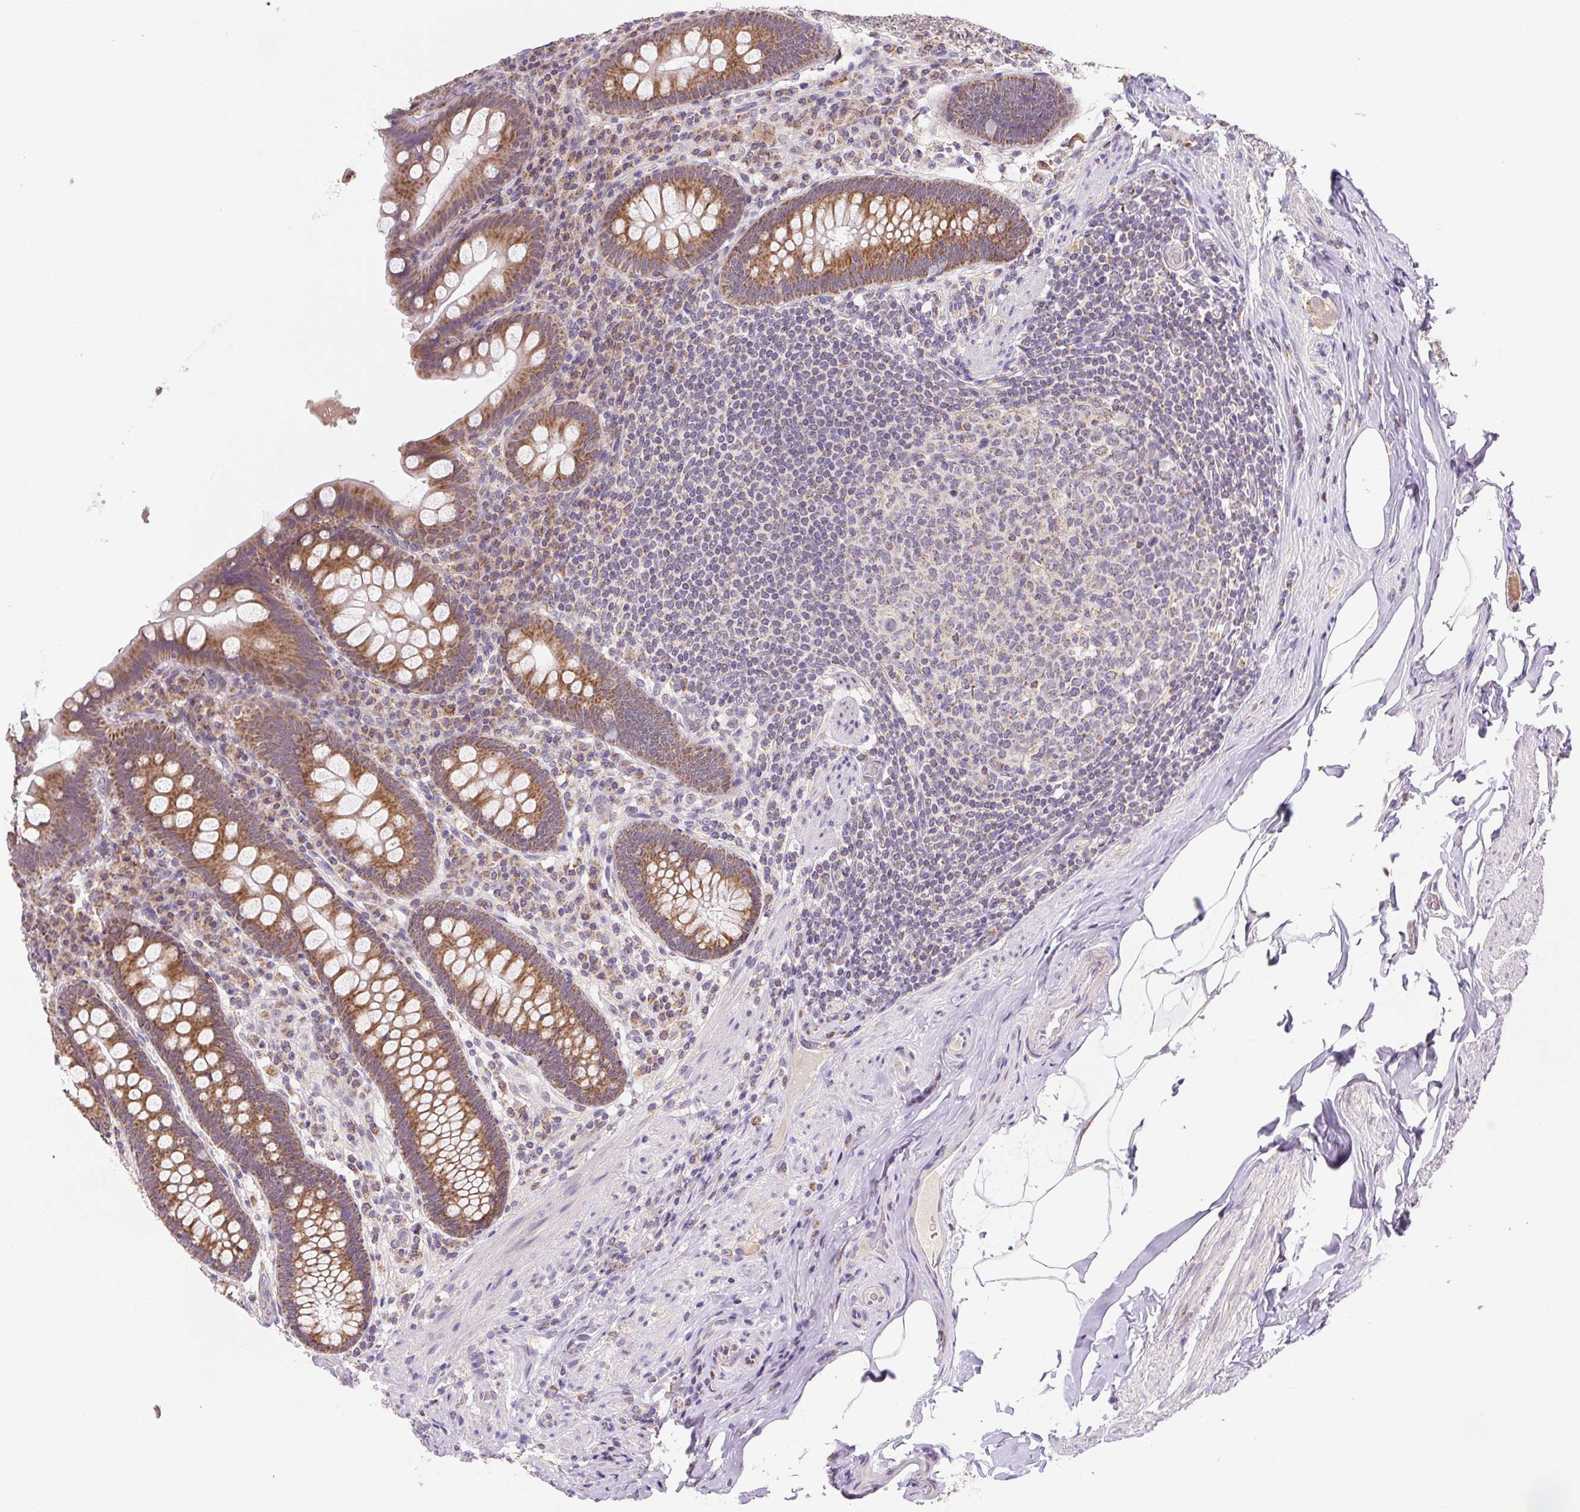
{"staining": {"intensity": "moderate", "quantity": ">75%", "location": "cytoplasmic/membranous"}, "tissue": "appendix", "cell_type": "Glandular cells", "image_type": "normal", "snomed": [{"axis": "morphology", "description": "Normal tissue, NOS"}, {"axis": "topography", "description": "Appendix"}], "caption": "A medium amount of moderate cytoplasmic/membranous positivity is identified in approximately >75% of glandular cells in normal appendix. (DAB IHC with brightfield microscopy, high magnification).", "gene": "MFSD9", "patient": {"sex": "male", "age": 71}}